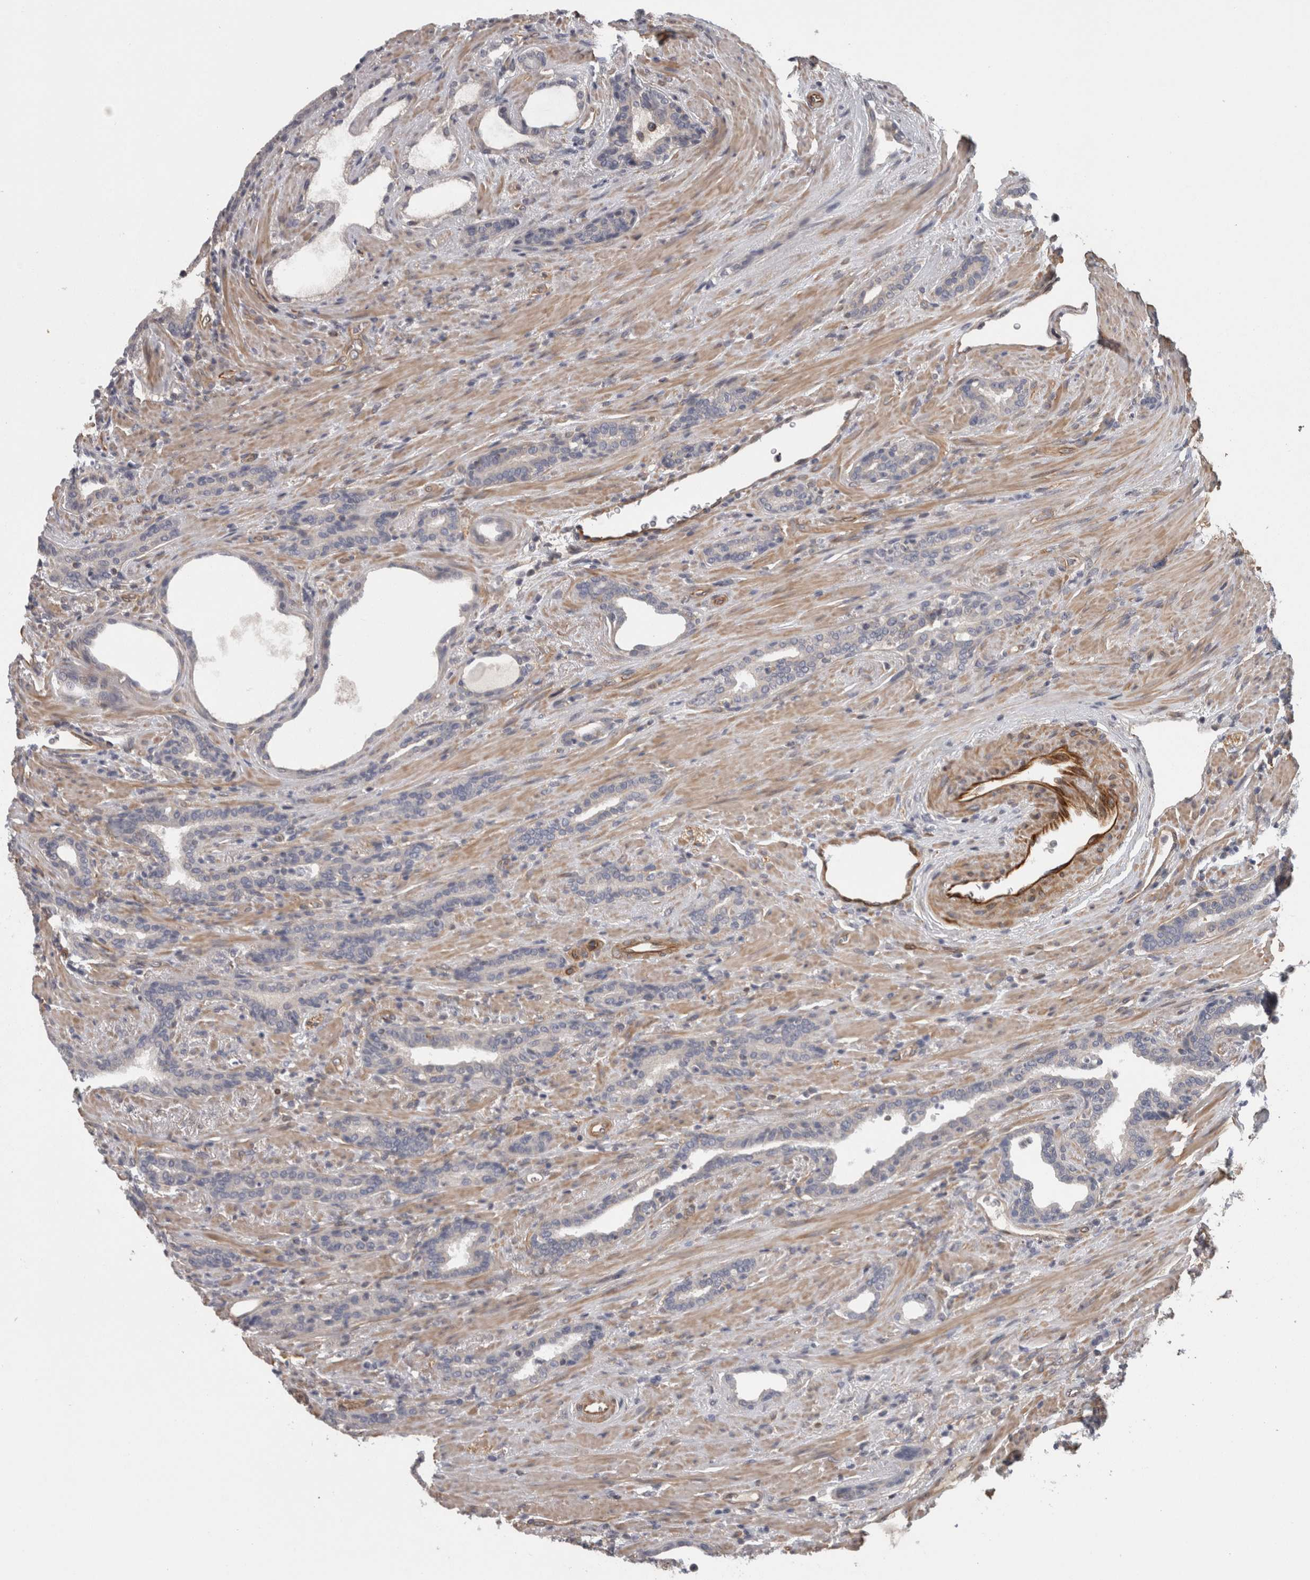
{"staining": {"intensity": "negative", "quantity": "none", "location": "none"}, "tissue": "prostate cancer", "cell_type": "Tumor cells", "image_type": "cancer", "snomed": [{"axis": "morphology", "description": "Adenocarcinoma, High grade"}, {"axis": "topography", "description": "Prostate"}], "caption": "This is an immunohistochemistry (IHC) histopathology image of high-grade adenocarcinoma (prostate). There is no expression in tumor cells.", "gene": "RMDN1", "patient": {"sex": "male", "age": 71}}